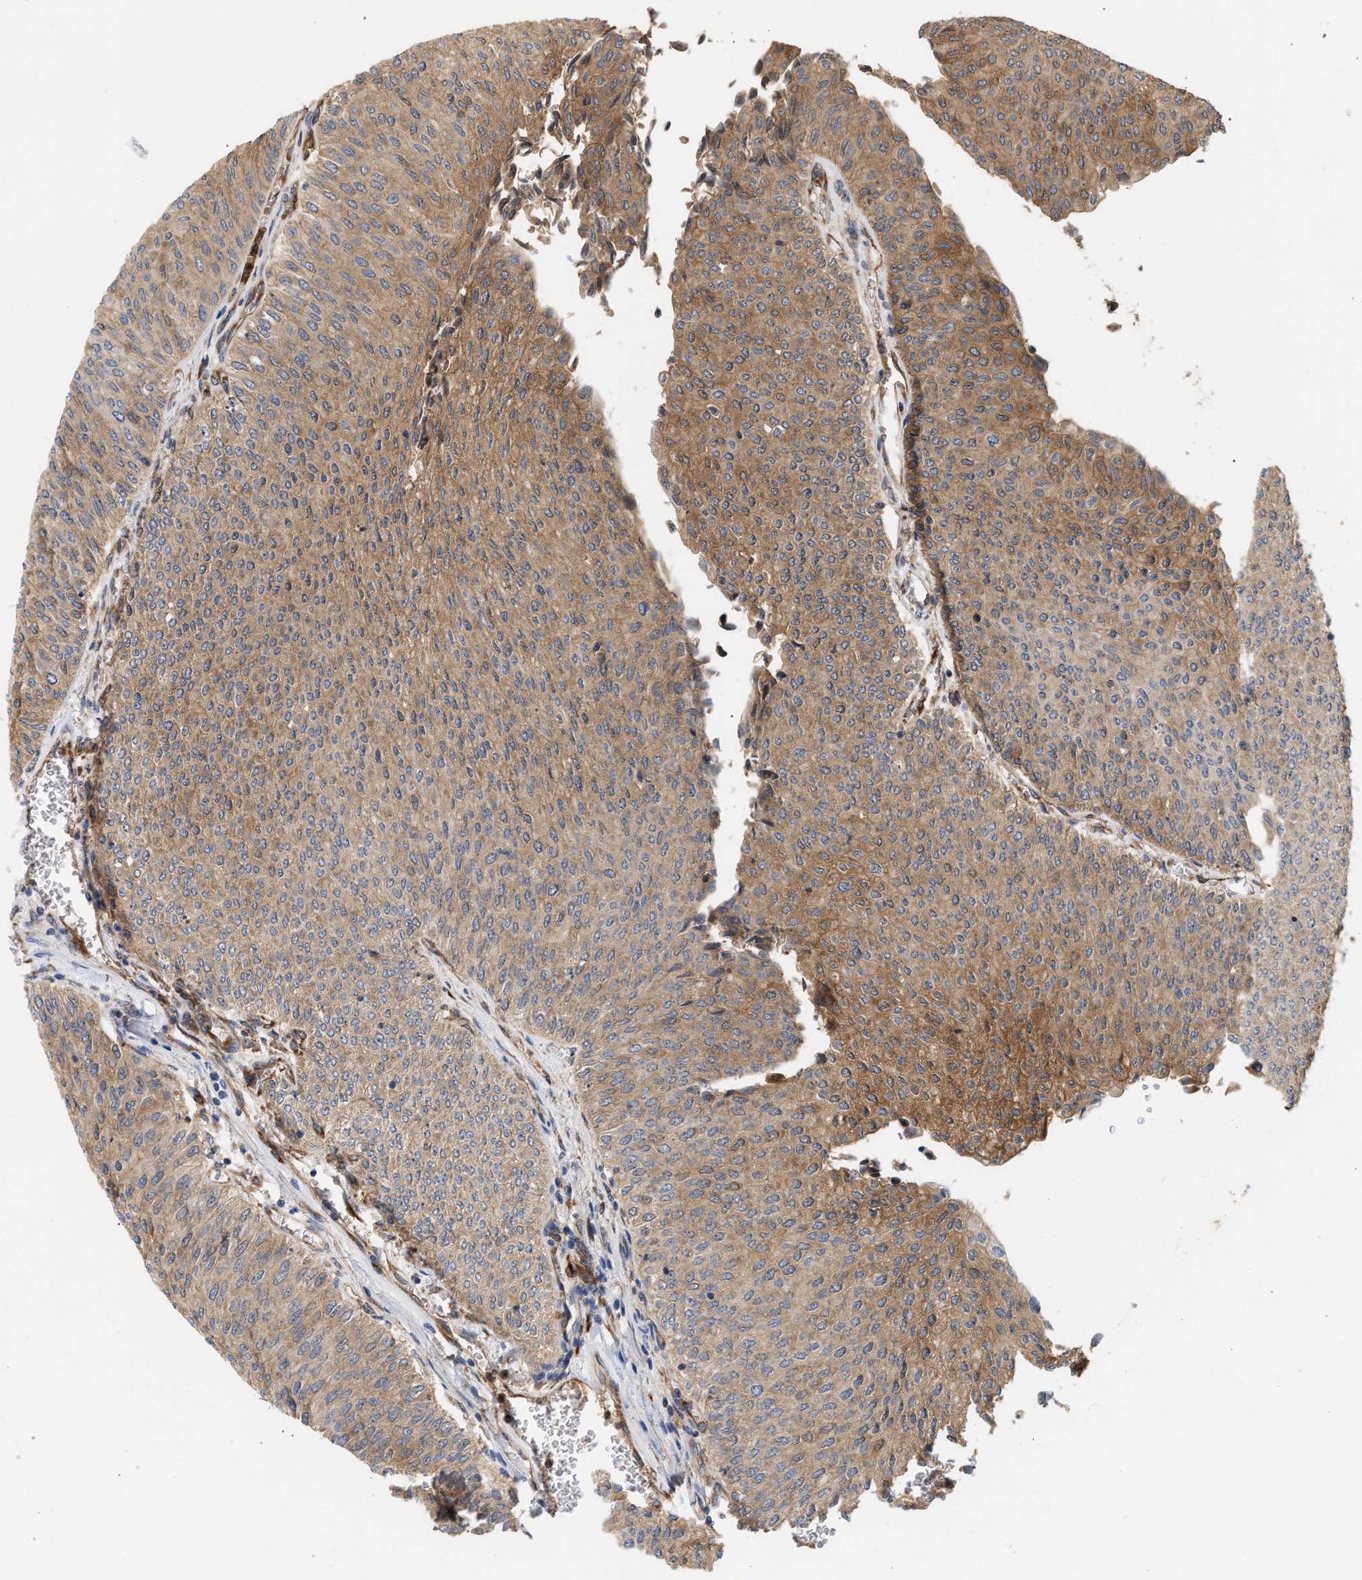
{"staining": {"intensity": "moderate", "quantity": ">75%", "location": "cytoplasmic/membranous"}, "tissue": "urothelial cancer", "cell_type": "Tumor cells", "image_type": "cancer", "snomed": [{"axis": "morphology", "description": "Urothelial carcinoma, Low grade"}, {"axis": "topography", "description": "Urinary bladder"}], "caption": "Immunohistochemical staining of human urothelial carcinoma (low-grade) shows medium levels of moderate cytoplasmic/membranous expression in approximately >75% of tumor cells. (DAB (3,3'-diaminobenzidine) IHC, brown staining for protein, blue staining for nuclei).", "gene": "PLCD1", "patient": {"sex": "male", "age": 78}}